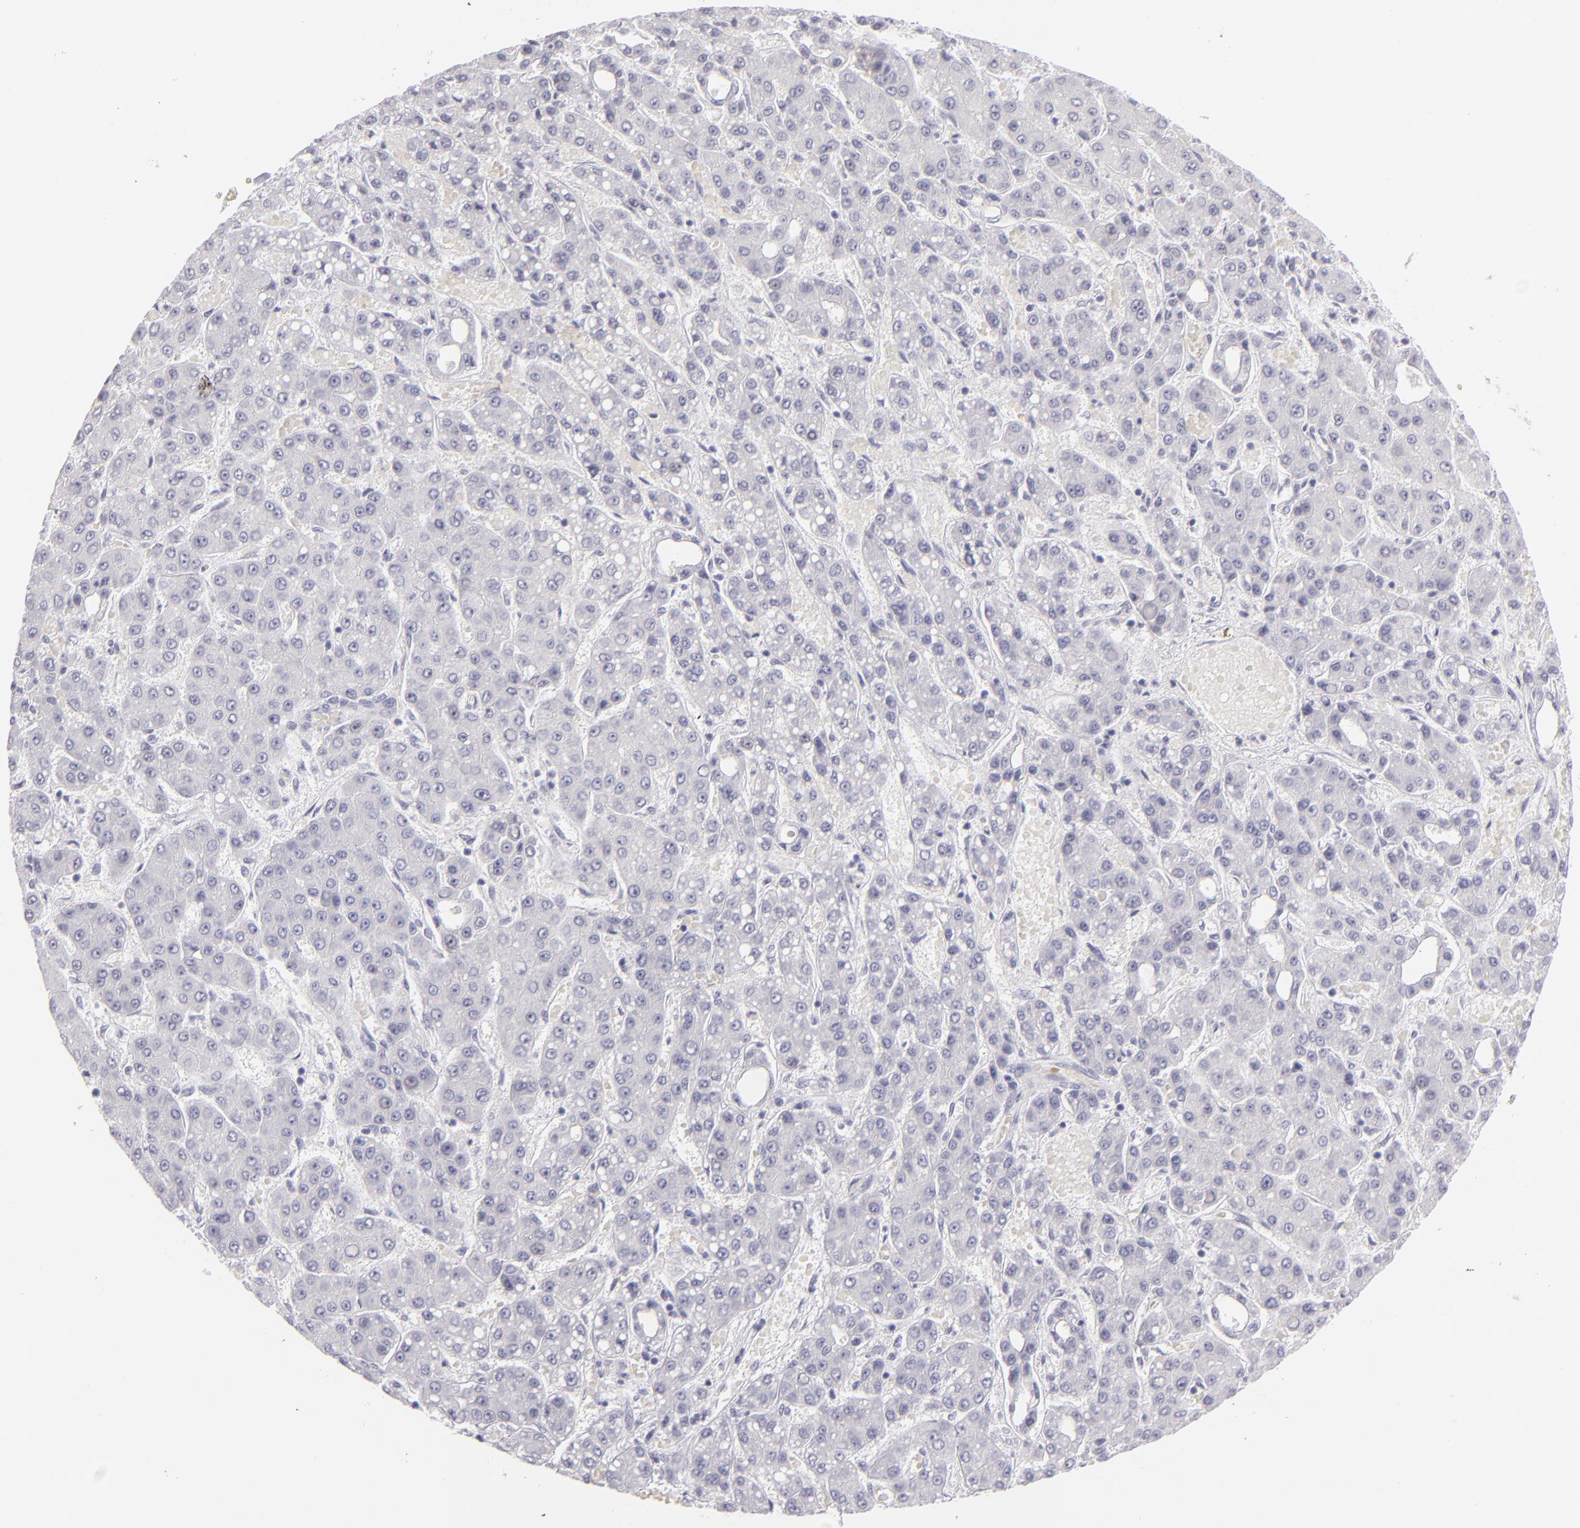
{"staining": {"intensity": "negative", "quantity": "none", "location": "none"}, "tissue": "liver cancer", "cell_type": "Tumor cells", "image_type": "cancer", "snomed": [{"axis": "morphology", "description": "Carcinoma, Hepatocellular, NOS"}, {"axis": "topography", "description": "Liver"}], "caption": "Immunohistochemistry of liver cancer (hepatocellular carcinoma) displays no expression in tumor cells.", "gene": "VIL1", "patient": {"sex": "male", "age": 69}}